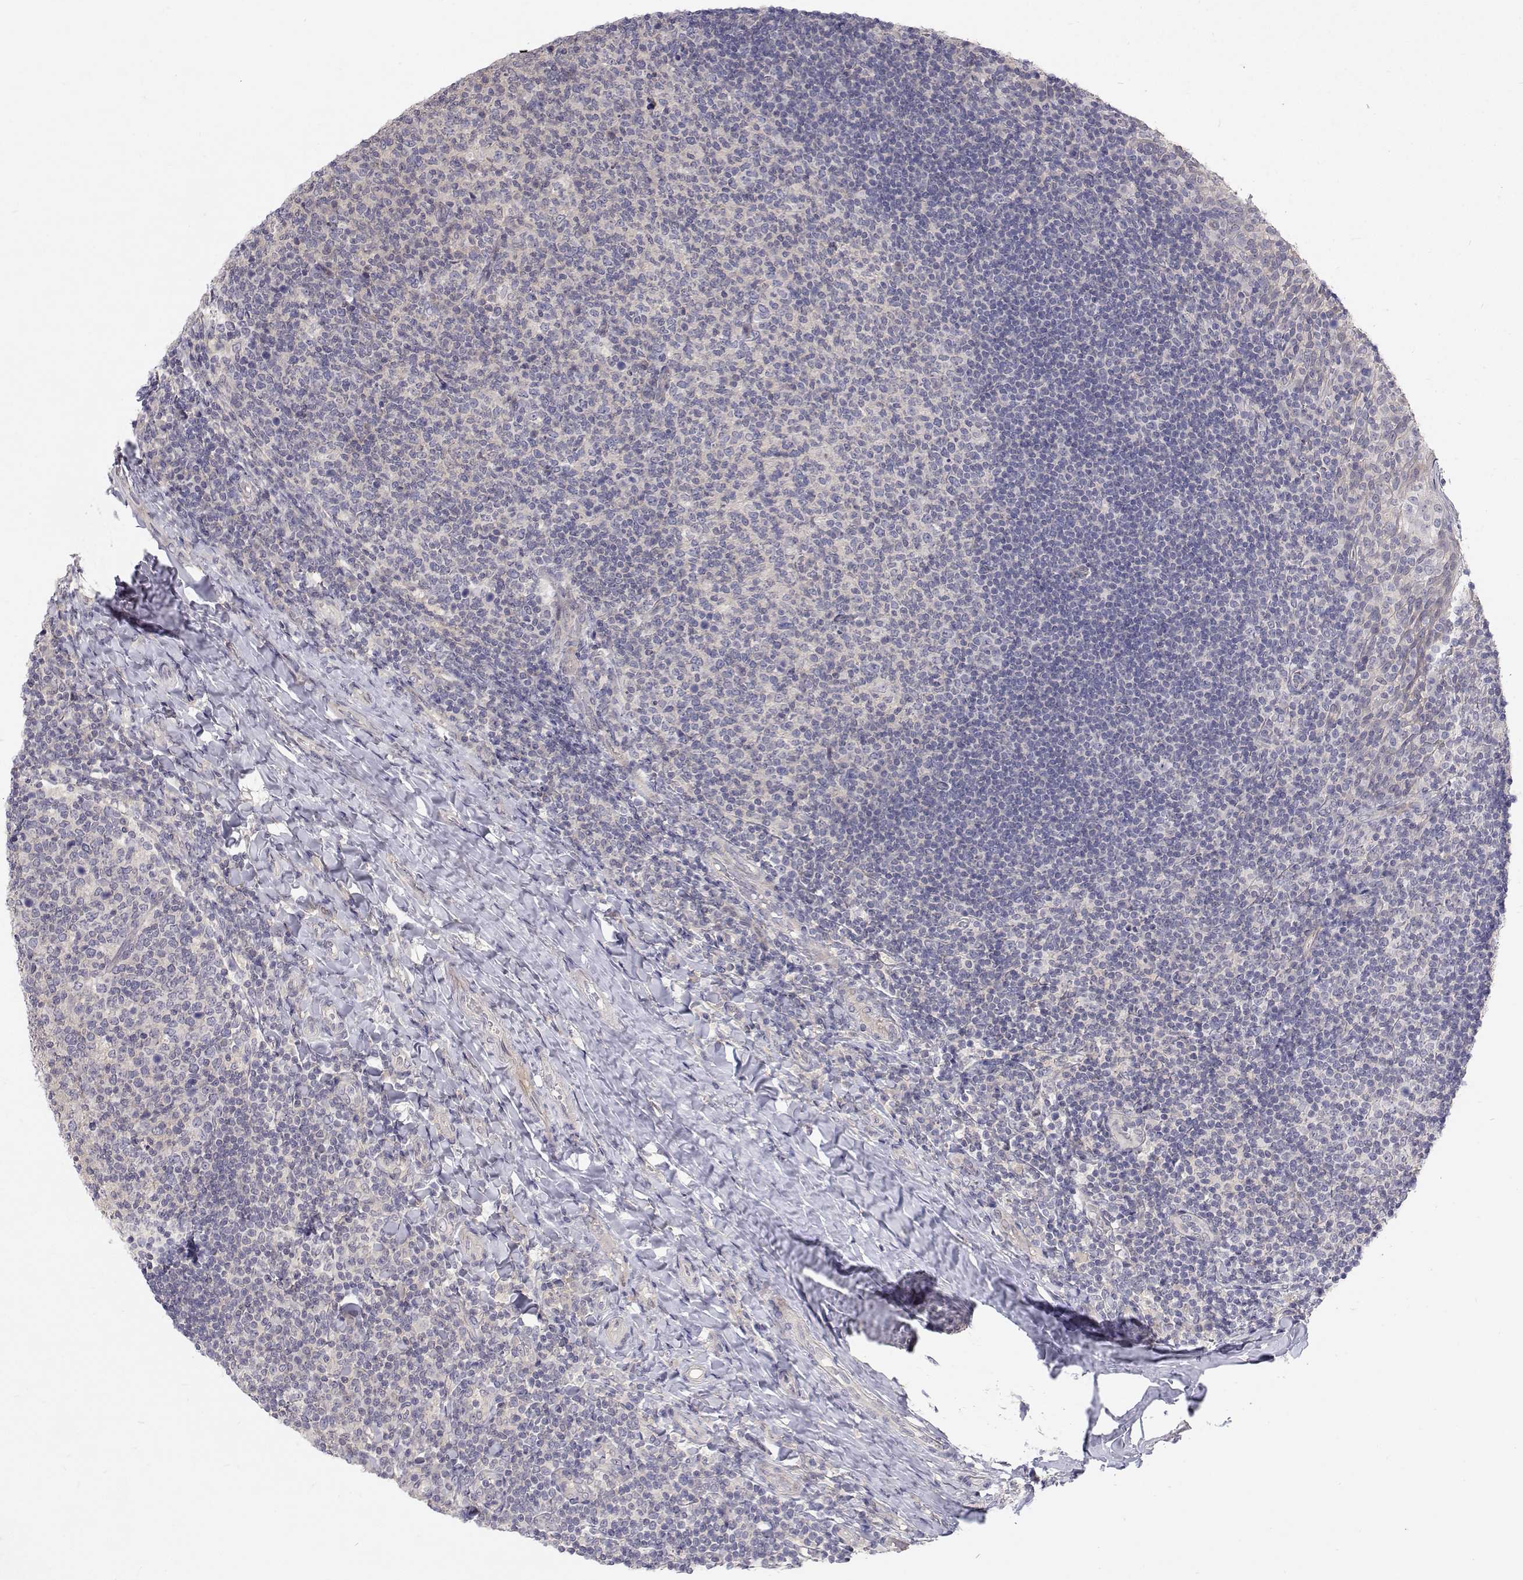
{"staining": {"intensity": "negative", "quantity": "none", "location": "none"}, "tissue": "tonsil", "cell_type": "Germinal center cells", "image_type": "normal", "snomed": [{"axis": "morphology", "description": "Normal tissue, NOS"}, {"axis": "topography", "description": "Tonsil"}], "caption": "High magnification brightfield microscopy of normal tonsil stained with DAB (brown) and counterstained with hematoxylin (blue): germinal center cells show no significant positivity. Brightfield microscopy of immunohistochemistry (IHC) stained with DAB (brown) and hematoxylin (blue), captured at high magnification.", "gene": "MYPN", "patient": {"sex": "female", "age": 10}}